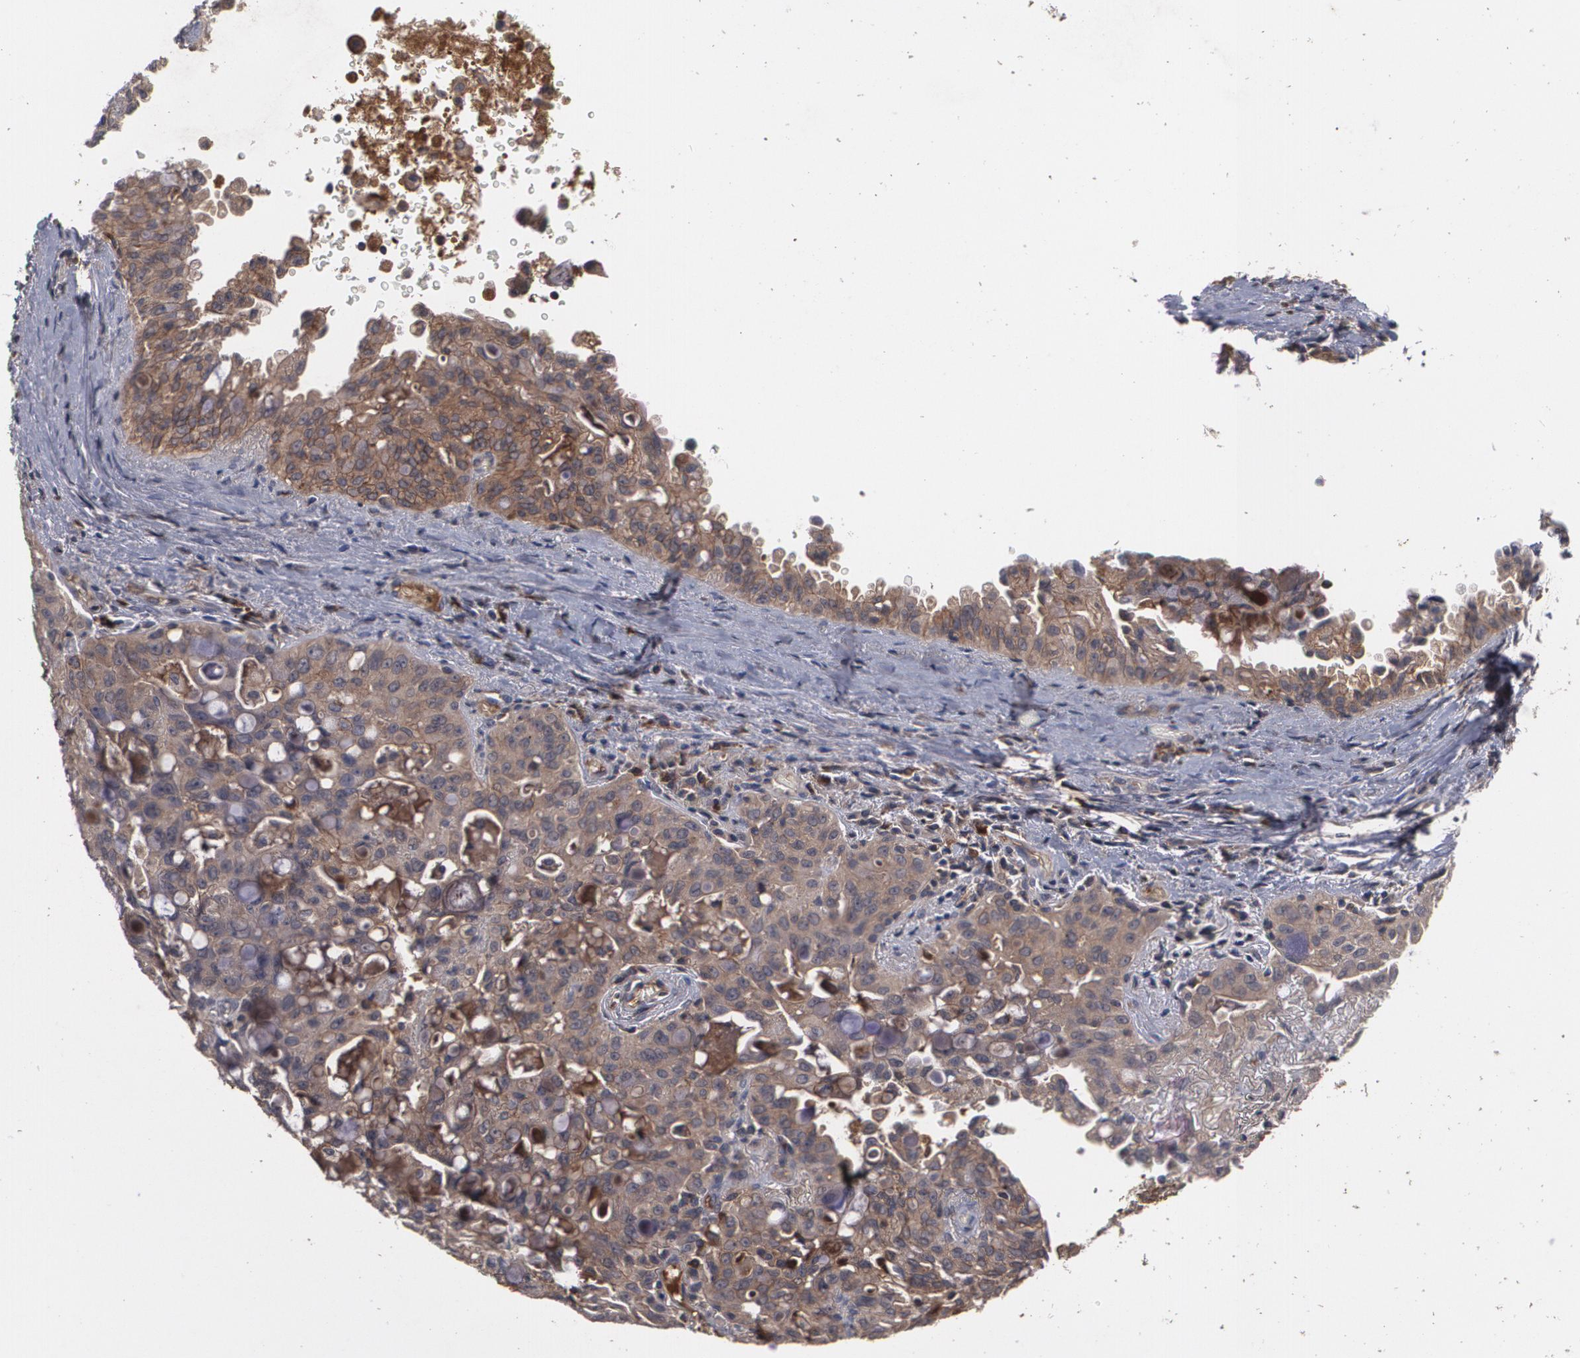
{"staining": {"intensity": "moderate", "quantity": ">75%", "location": "cytoplasmic/membranous"}, "tissue": "lung cancer", "cell_type": "Tumor cells", "image_type": "cancer", "snomed": [{"axis": "morphology", "description": "Adenocarcinoma, NOS"}, {"axis": "topography", "description": "Lung"}], "caption": "Moderate cytoplasmic/membranous protein expression is seen in approximately >75% of tumor cells in lung cancer (adenocarcinoma).", "gene": "ARF6", "patient": {"sex": "female", "age": 44}}